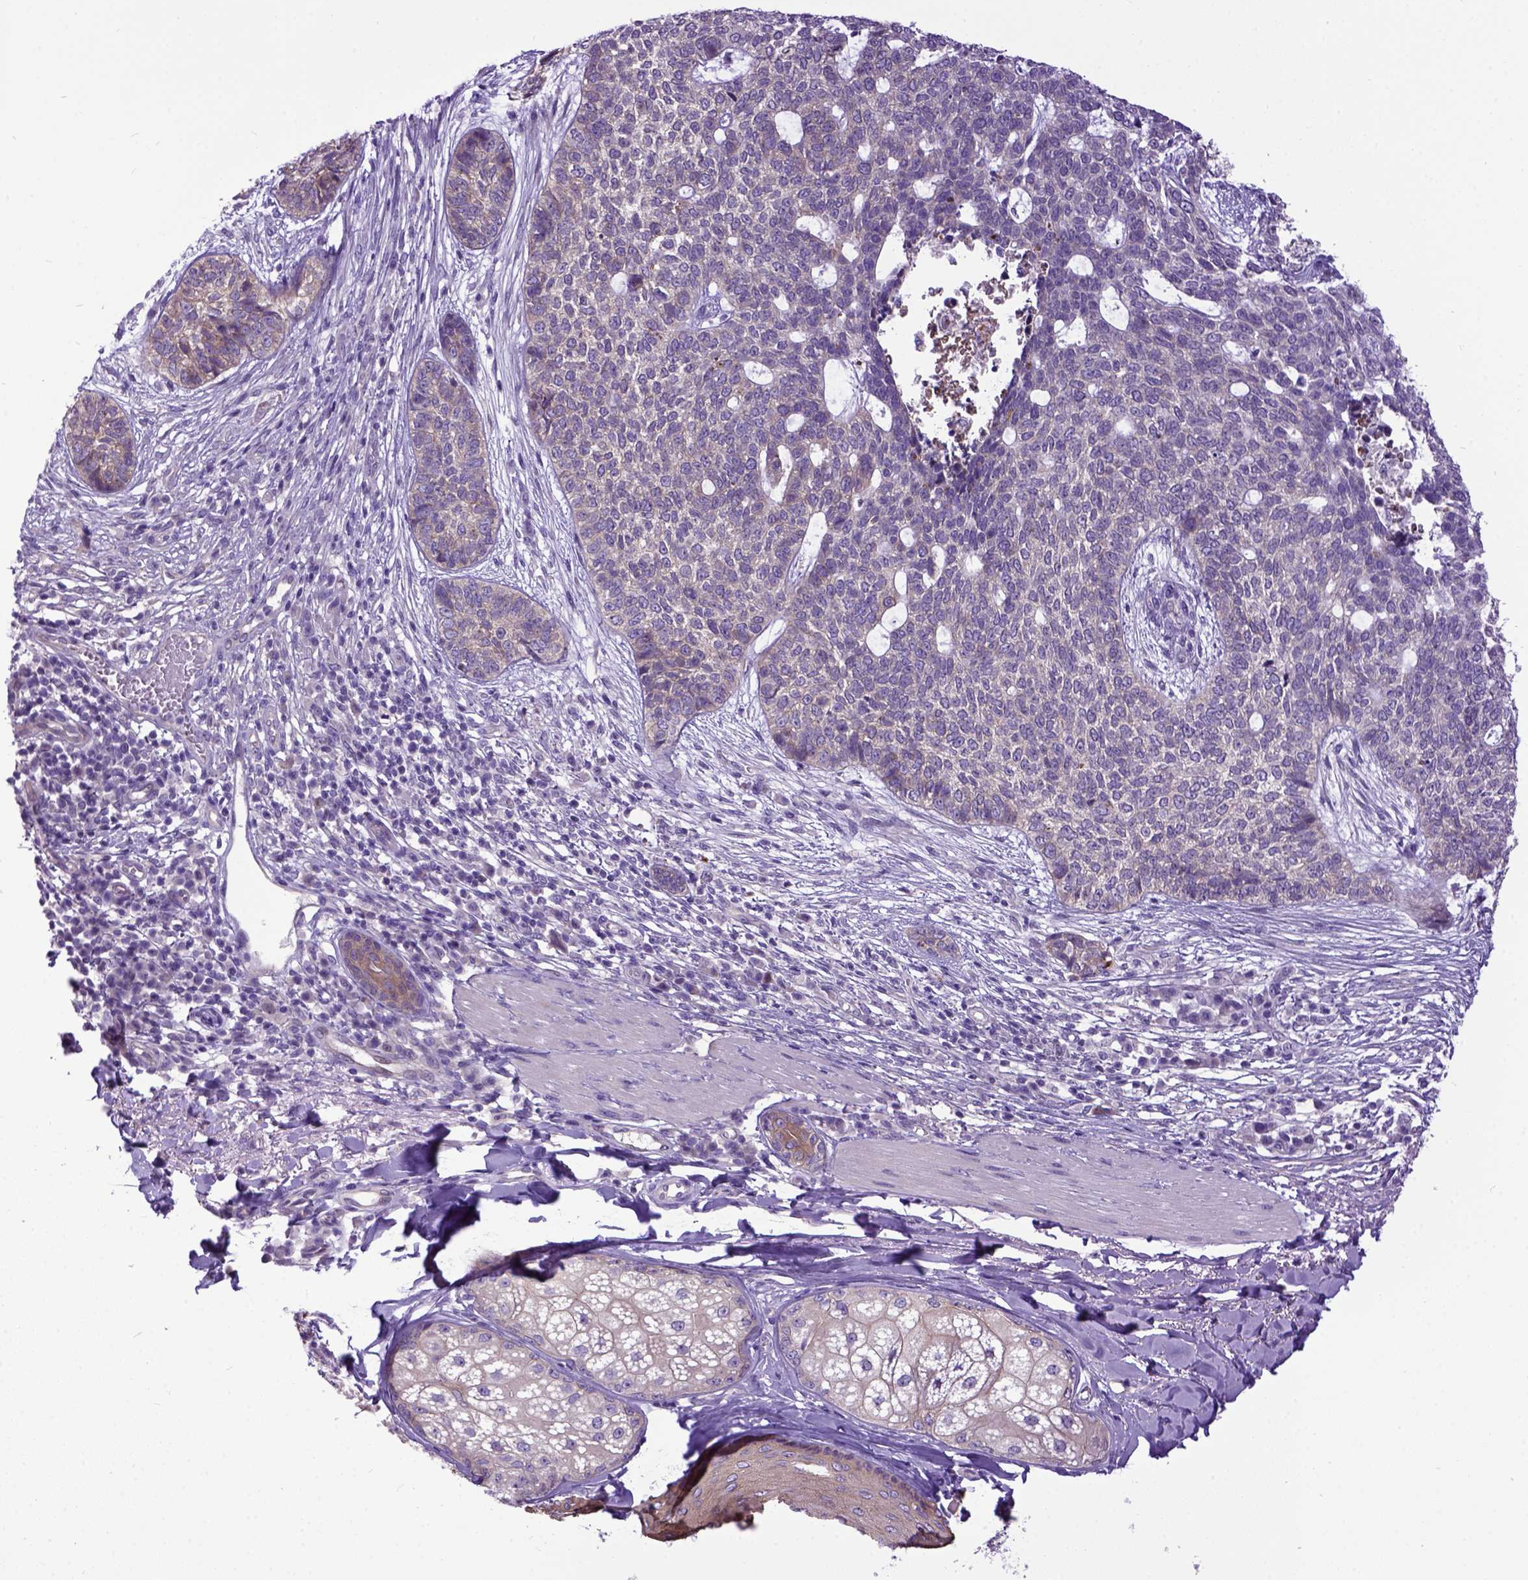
{"staining": {"intensity": "weak", "quantity": "25%-75%", "location": "cytoplasmic/membranous"}, "tissue": "skin cancer", "cell_type": "Tumor cells", "image_type": "cancer", "snomed": [{"axis": "morphology", "description": "Basal cell carcinoma"}, {"axis": "topography", "description": "Skin"}], "caption": "Skin cancer (basal cell carcinoma) stained with a brown dye shows weak cytoplasmic/membranous positive staining in about 25%-75% of tumor cells.", "gene": "NEK5", "patient": {"sex": "female", "age": 69}}